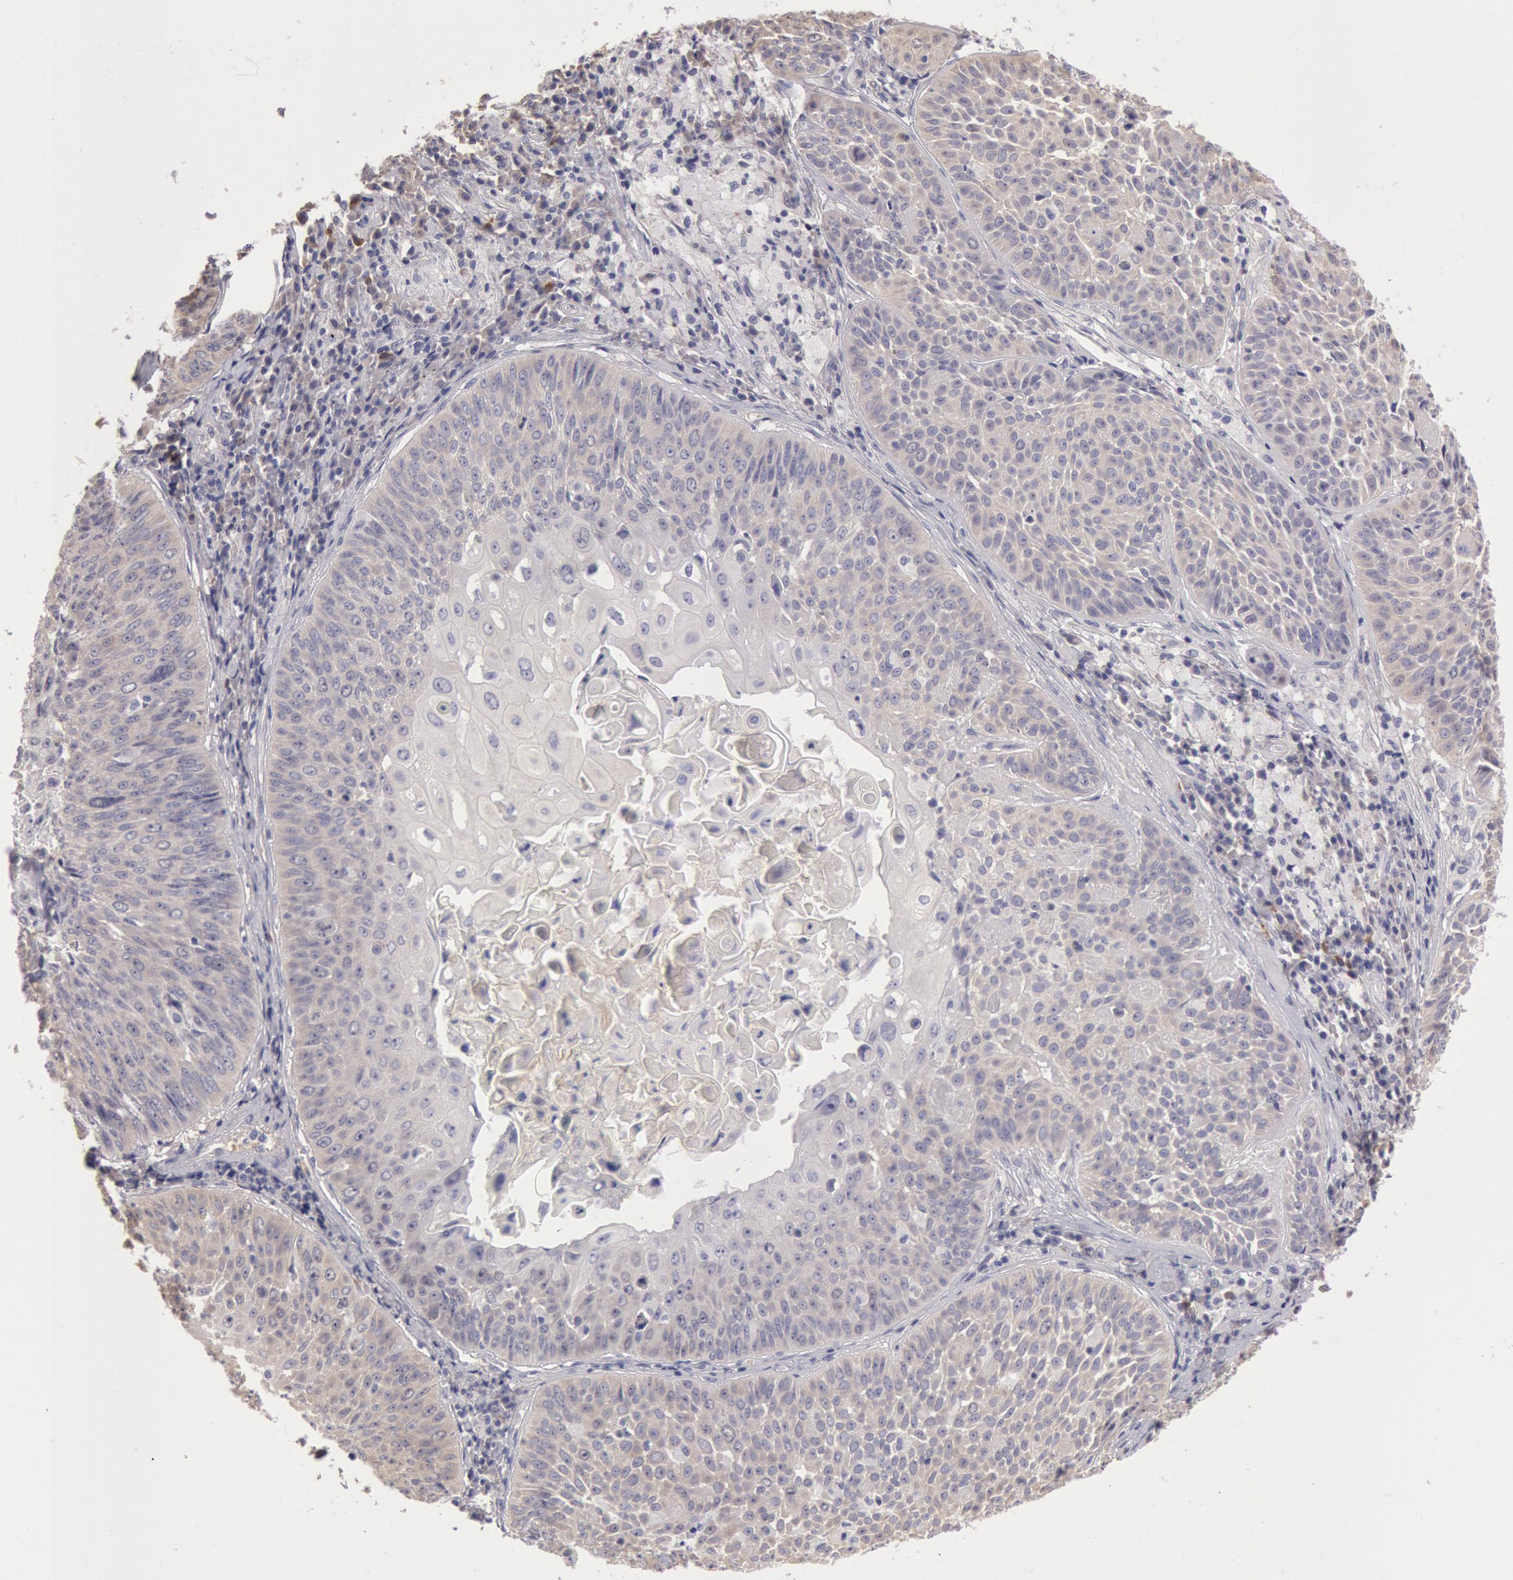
{"staining": {"intensity": "negative", "quantity": "none", "location": "none"}, "tissue": "lung cancer", "cell_type": "Tumor cells", "image_type": "cancer", "snomed": [{"axis": "morphology", "description": "Adenocarcinoma, NOS"}, {"axis": "topography", "description": "Lung"}], "caption": "High magnification brightfield microscopy of lung cancer stained with DAB (3,3'-diaminobenzidine) (brown) and counterstained with hematoxylin (blue): tumor cells show no significant positivity.", "gene": "C1R", "patient": {"sex": "male", "age": 60}}